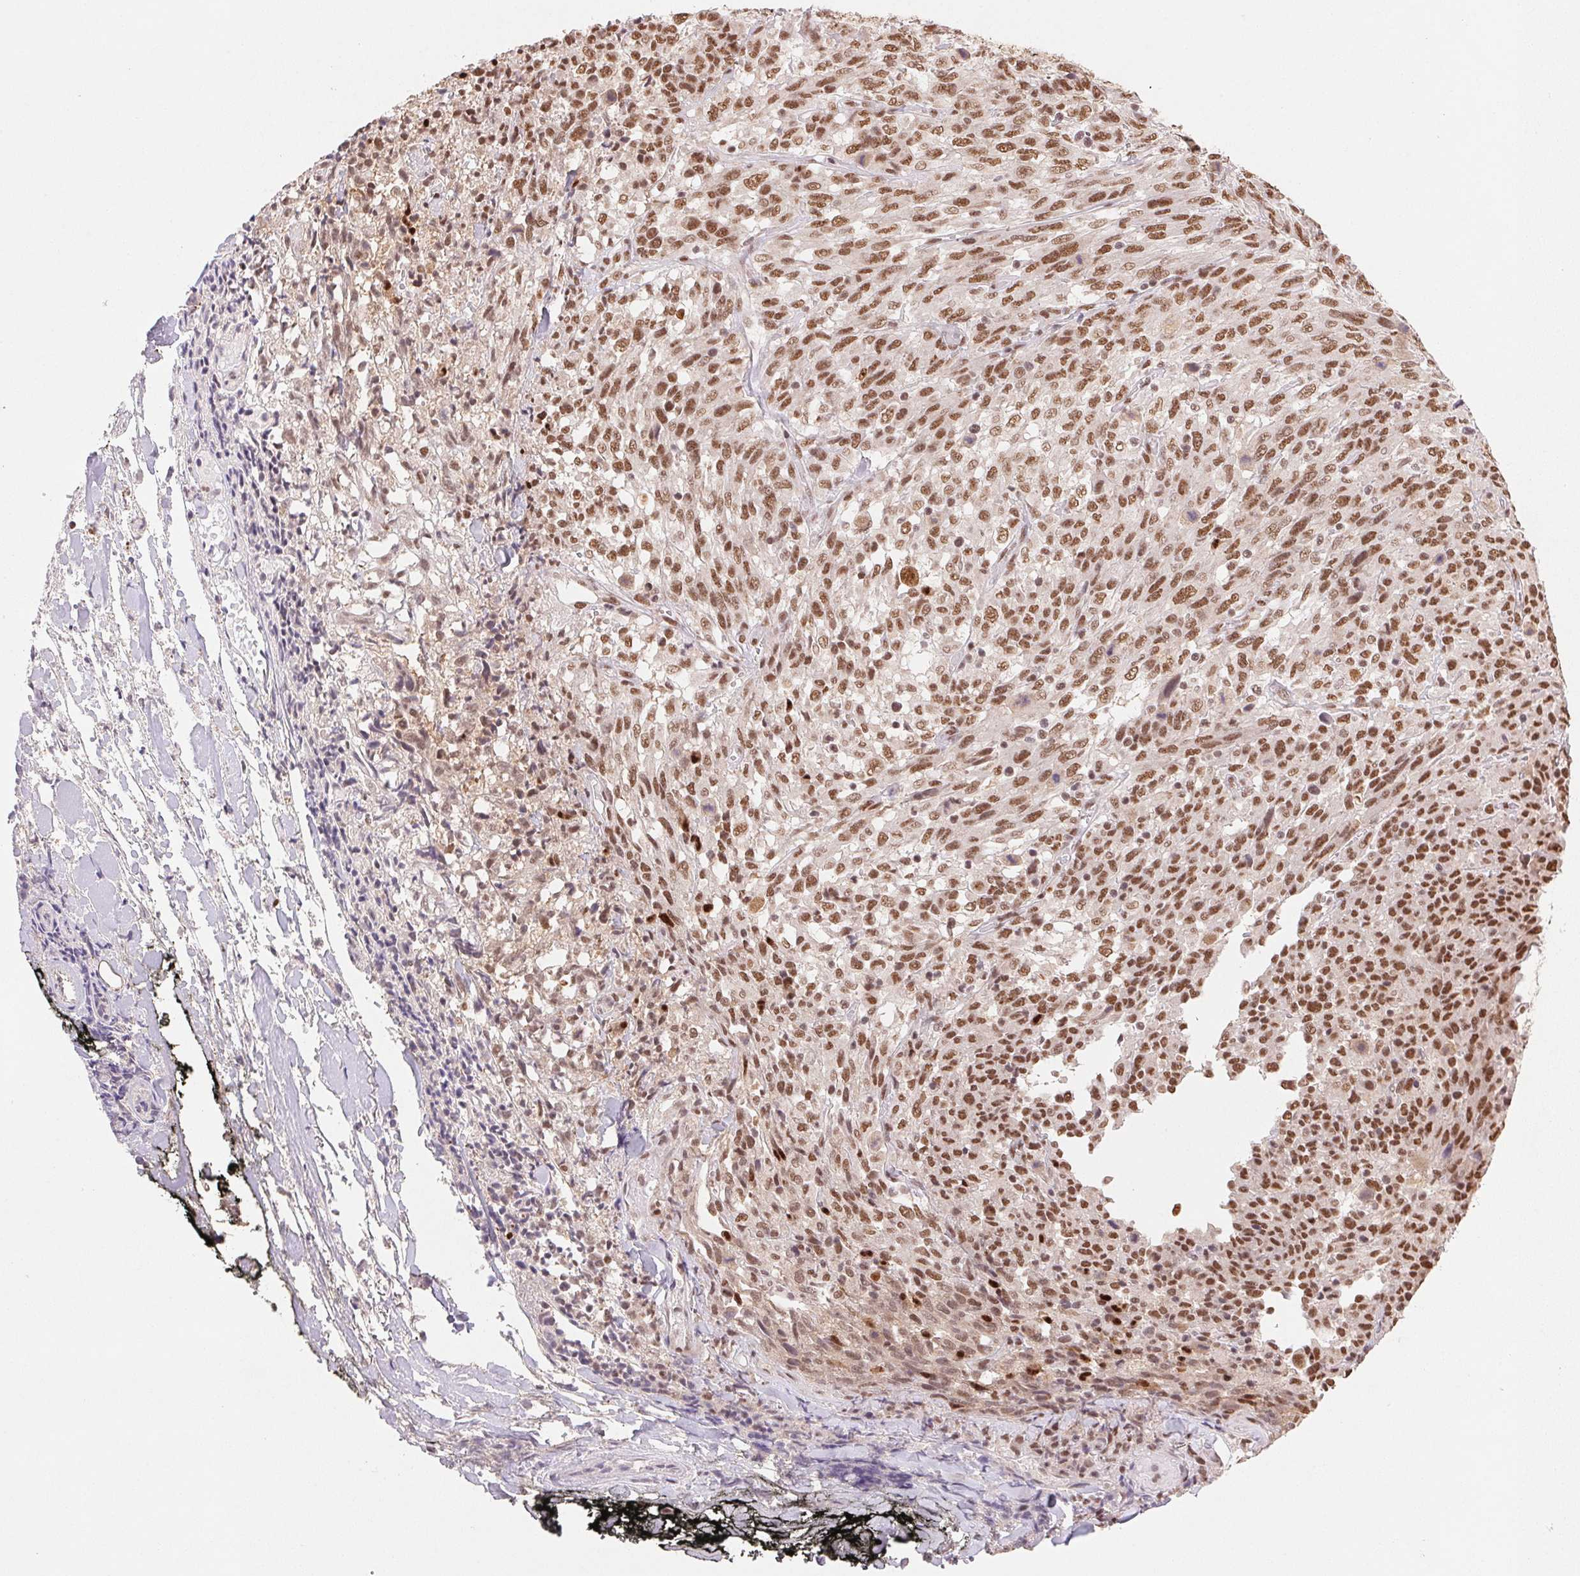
{"staining": {"intensity": "moderate", "quantity": ">75%", "location": "nuclear"}, "tissue": "melanoma", "cell_type": "Tumor cells", "image_type": "cancer", "snomed": [{"axis": "morphology", "description": "Malignant melanoma, NOS"}, {"axis": "topography", "description": "Skin"}], "caption": "Protein expression analysis of human malignant melanoma reveals moderate nuclear positivity in approximately >75% of tumor cells.", "gene": "SNRPG", "patient": {"sex": "female", "age": 91}}